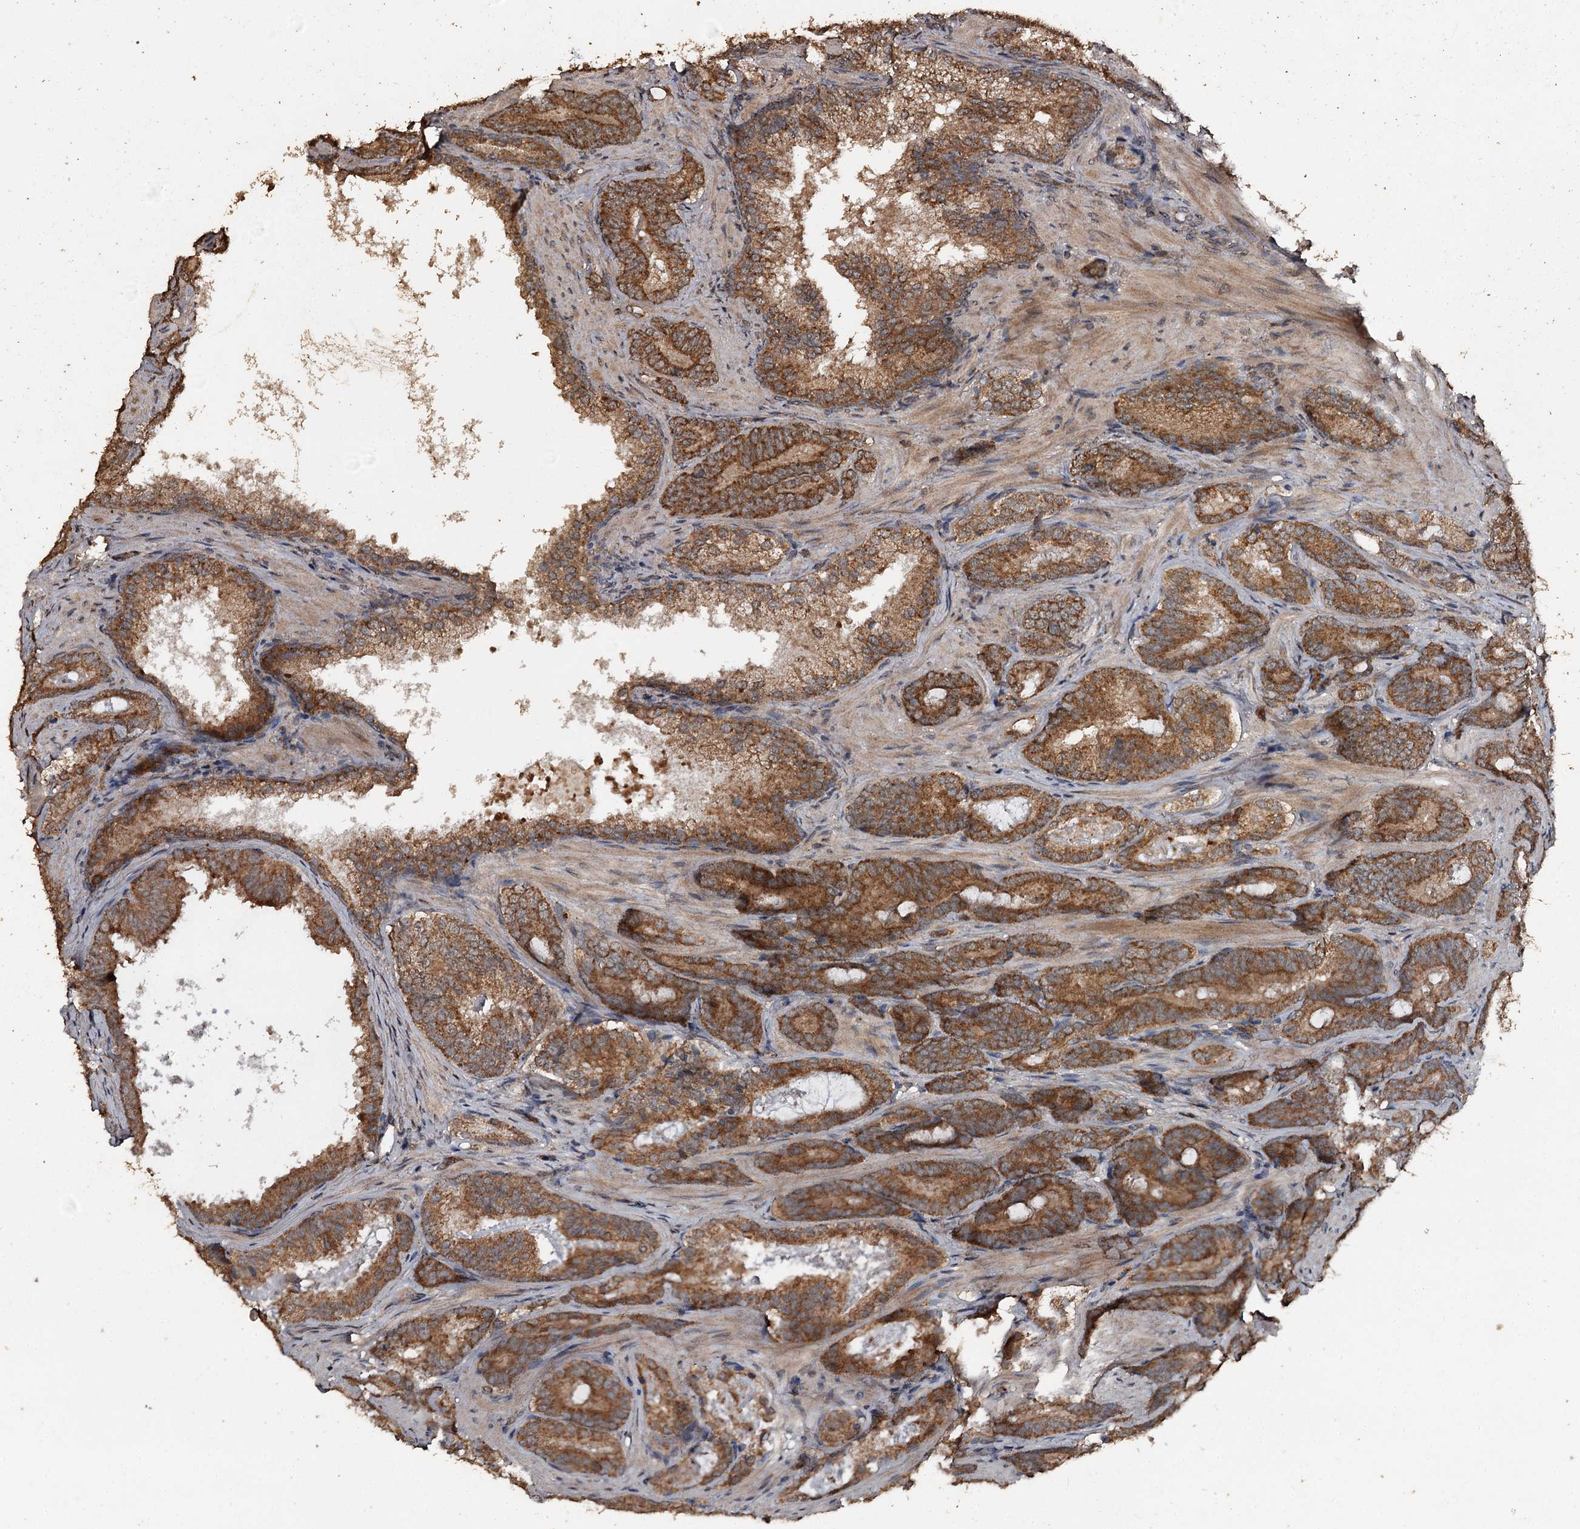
{"staining": {"intensity": "strong", "quantity": ">75%", "location": "cytoplasmic/membranous"}, "tissue": "prostate cancer", "cell_type": "Tumor cells", "image_type": "cancer", "snomed": [{"axis": "morphology", "description": "Adenocarcinoma, Low grade"}, {"axis": "topography", "description": "Prostate"}], "caption": "Brown immunohistochemical staining in human prostate low-grade adenocarcinoma shows strong cytoplasmic/membranous staining in approximately >75% of tumor cells.", "gene": "WIPI1", "patient": {"sex": "male", "age": 60}}